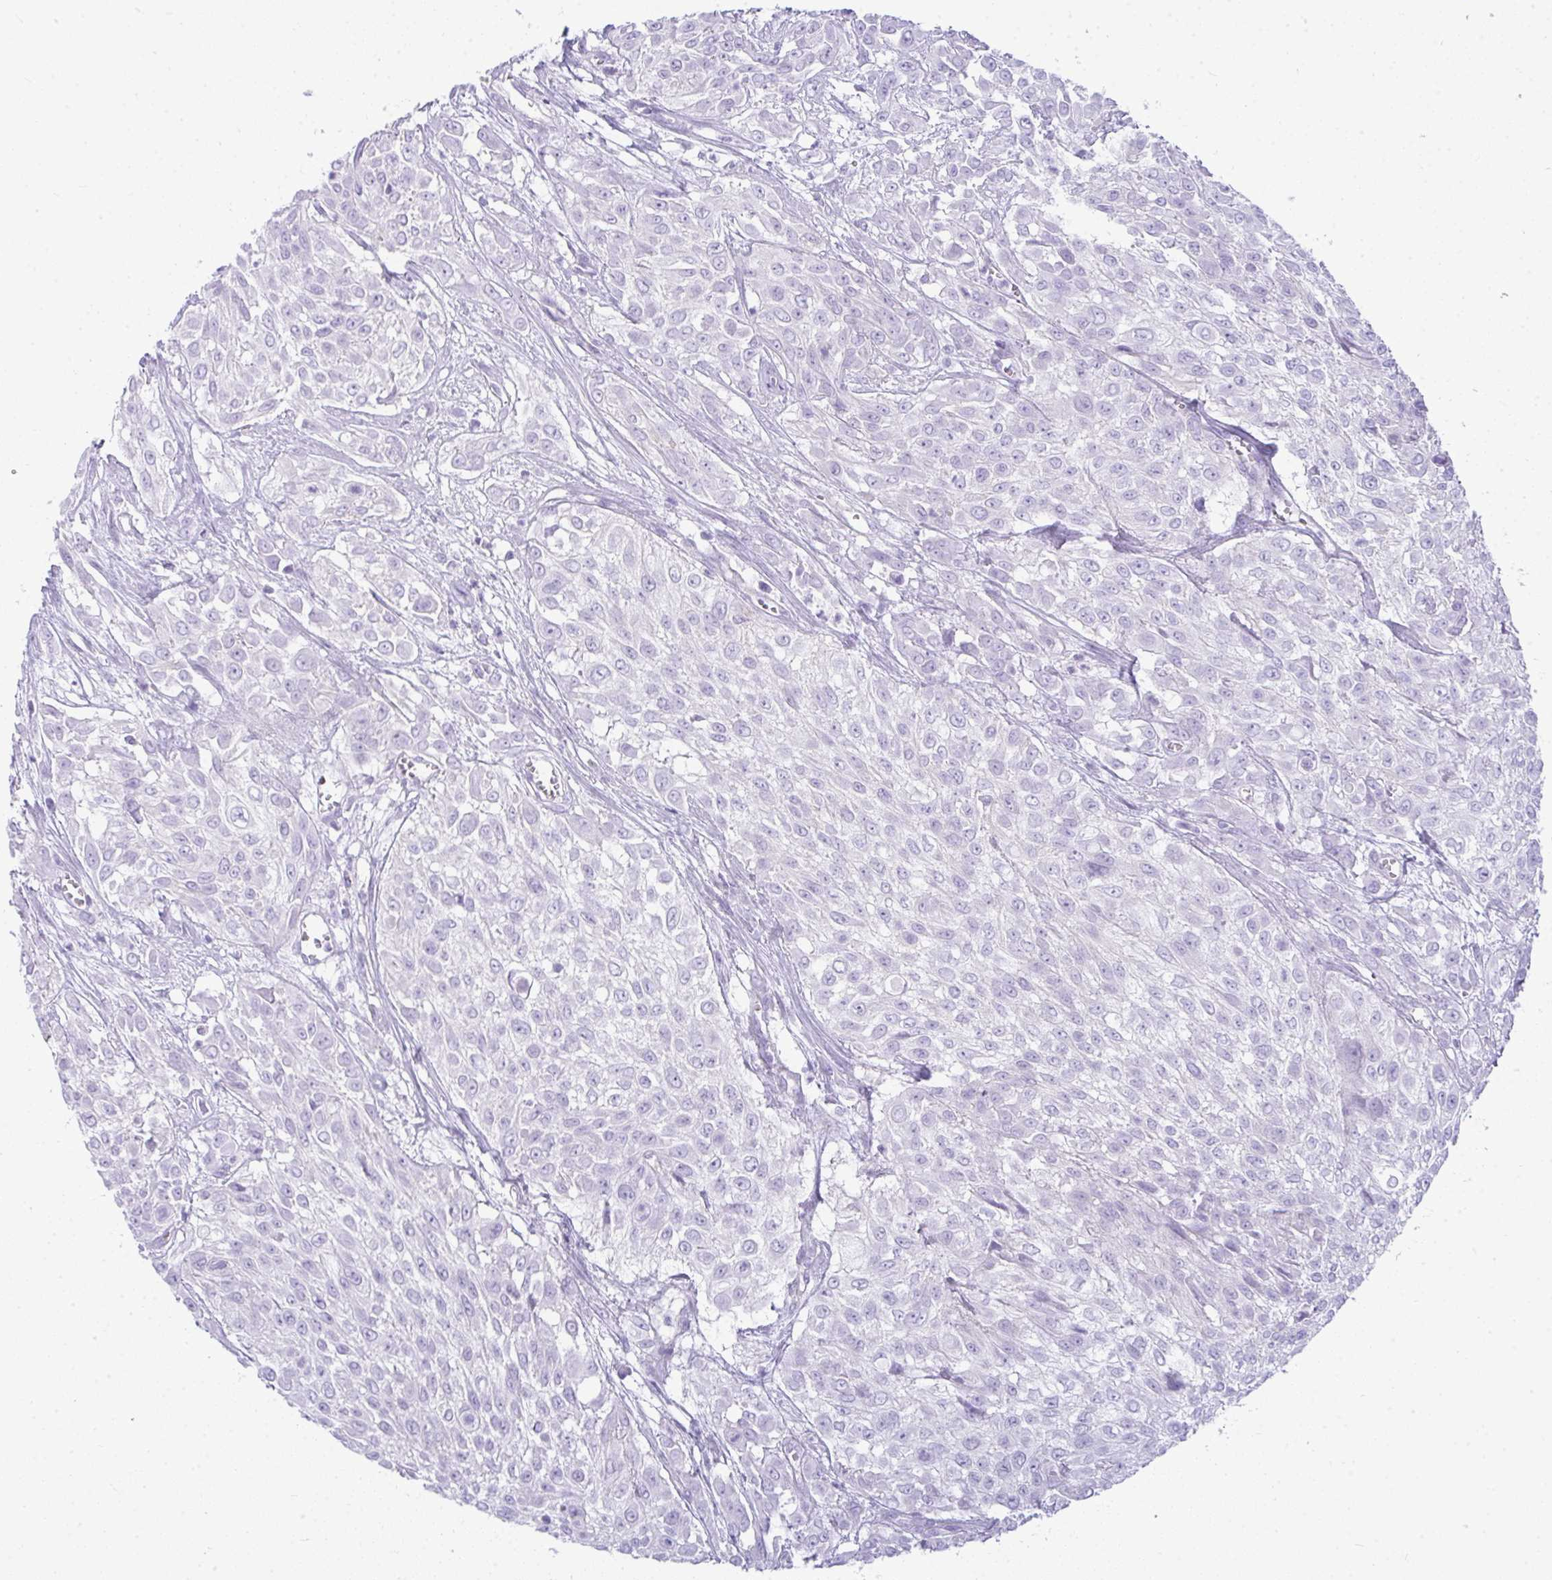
{"staining": {"intensity": "negative", "quantity": "none", "location": "none"}, "tissue": "urothelial cancer", "cell_type": "Tumor cells", "image_type": "cancer", "snomed": [{"axis": "morphology", "description": "Urothelial carcinoma, High grade"}, {"axis": "topography", "description": "Urinary bladder"}], "caption": "This is an IHC micrograph of urothelial carcinoma (high-grade). There is no staining in tumor cells.", "gene": "RASL10A", "patient": {"sex": "male", "age": 57}}